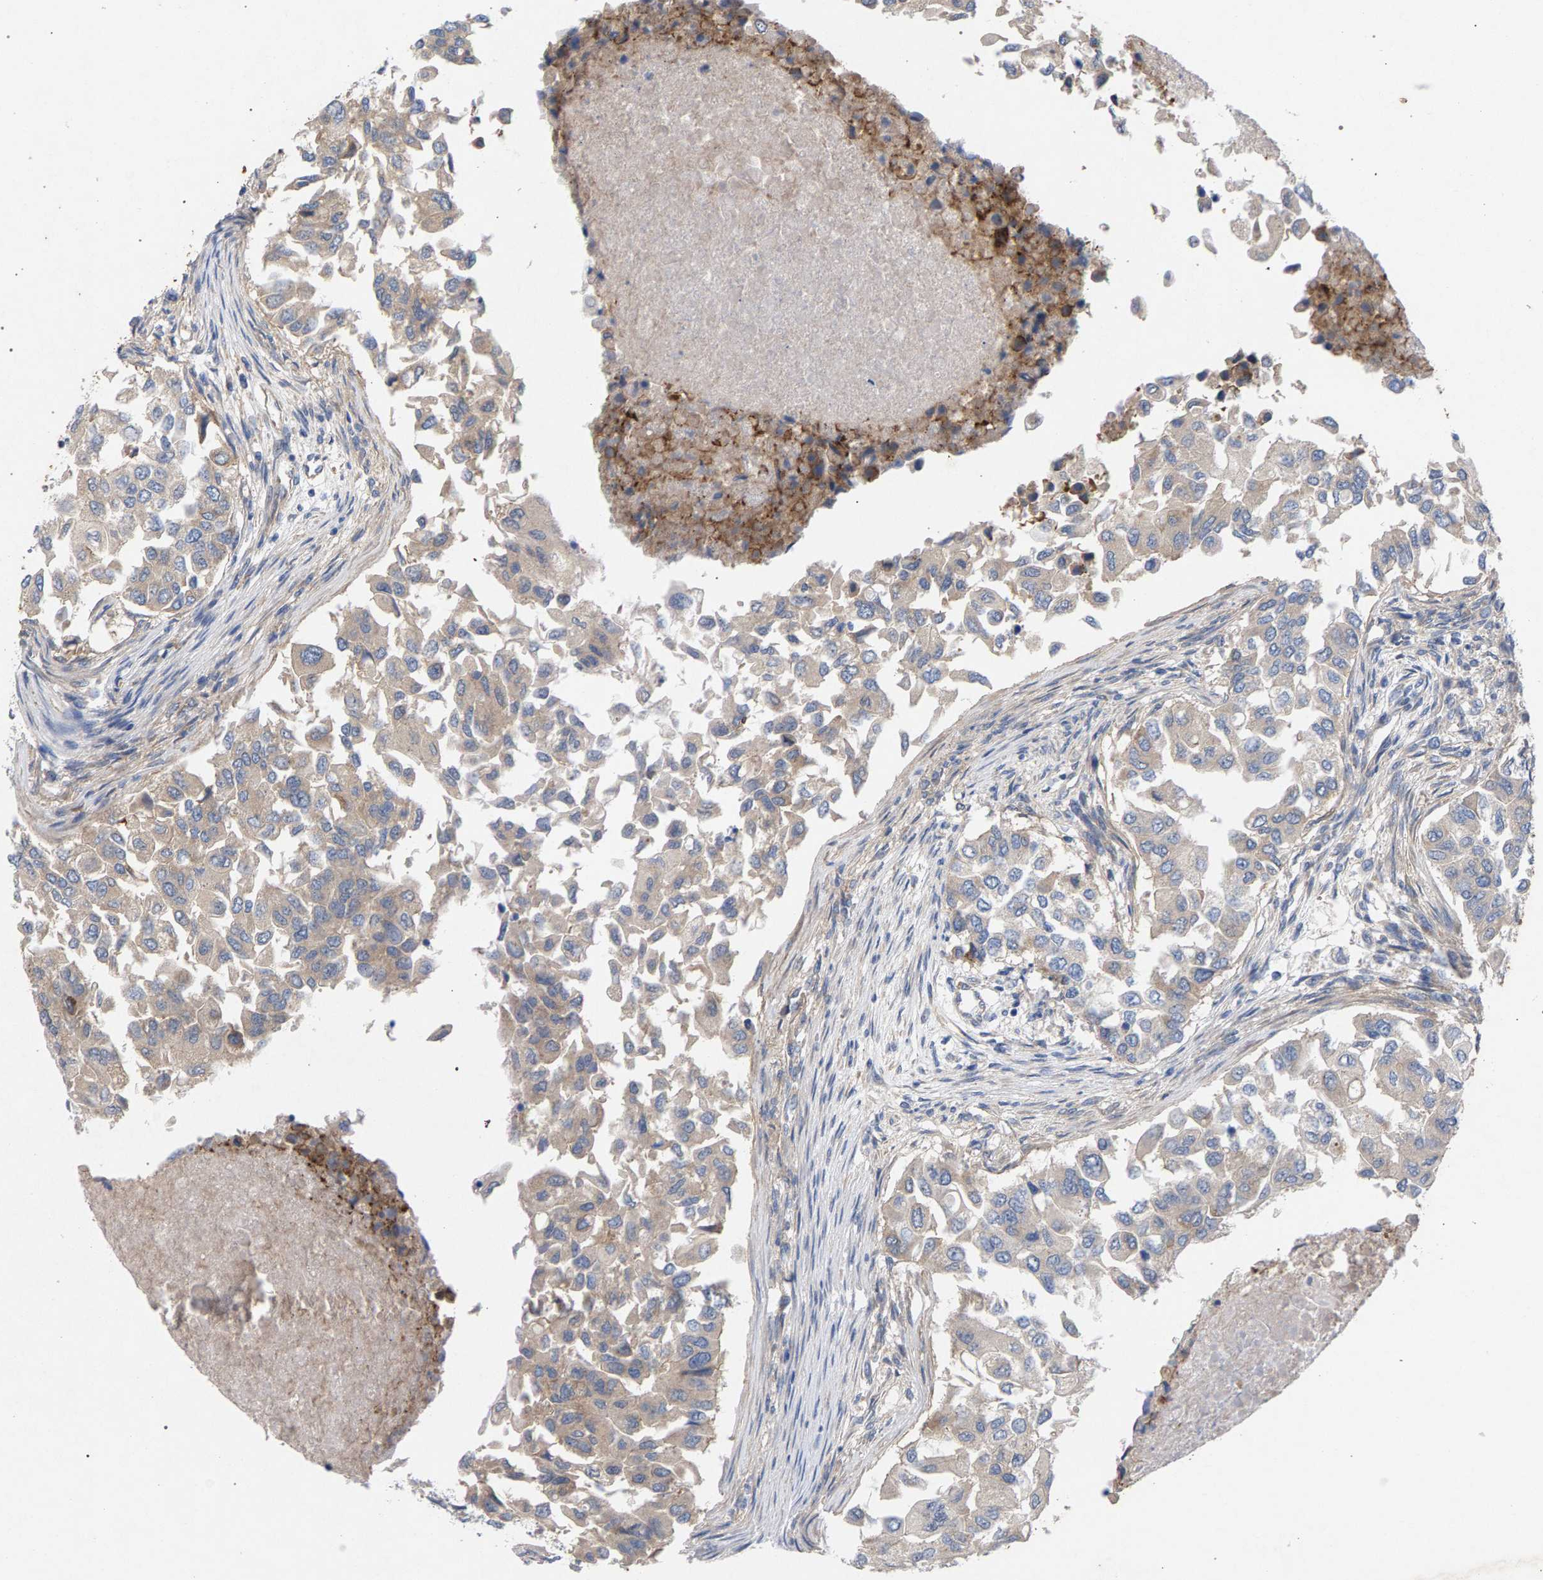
{"staining": {"intensity": "weak", "quantity": "25%-75%", "location": "cytoplasmic/membranous"}, "tissue": "breast cancer", "cell_type": "Tumor cells", "image_type": "cancer", "snomed": [{"axis": "morphology", "description": "Normal tissue, NOS"}, {"axis": "morphology", "description": "Duct carcinoma"}, {"axis": "topography", "description": "Breast"}], "caption": "High-magnification brightfield microscopy of breast infiltrating ductal carcinoma stained with DAB (3,3'-diaminobenzidine) (brown) and counterstained with hematoxylin (blue). tumor cells exhibit weak cytoplasmic/membranous staining is identified in about25%-75% of cells.", "gene": "MAMDC2", "patient": {"sex": "female", "age": 49}}